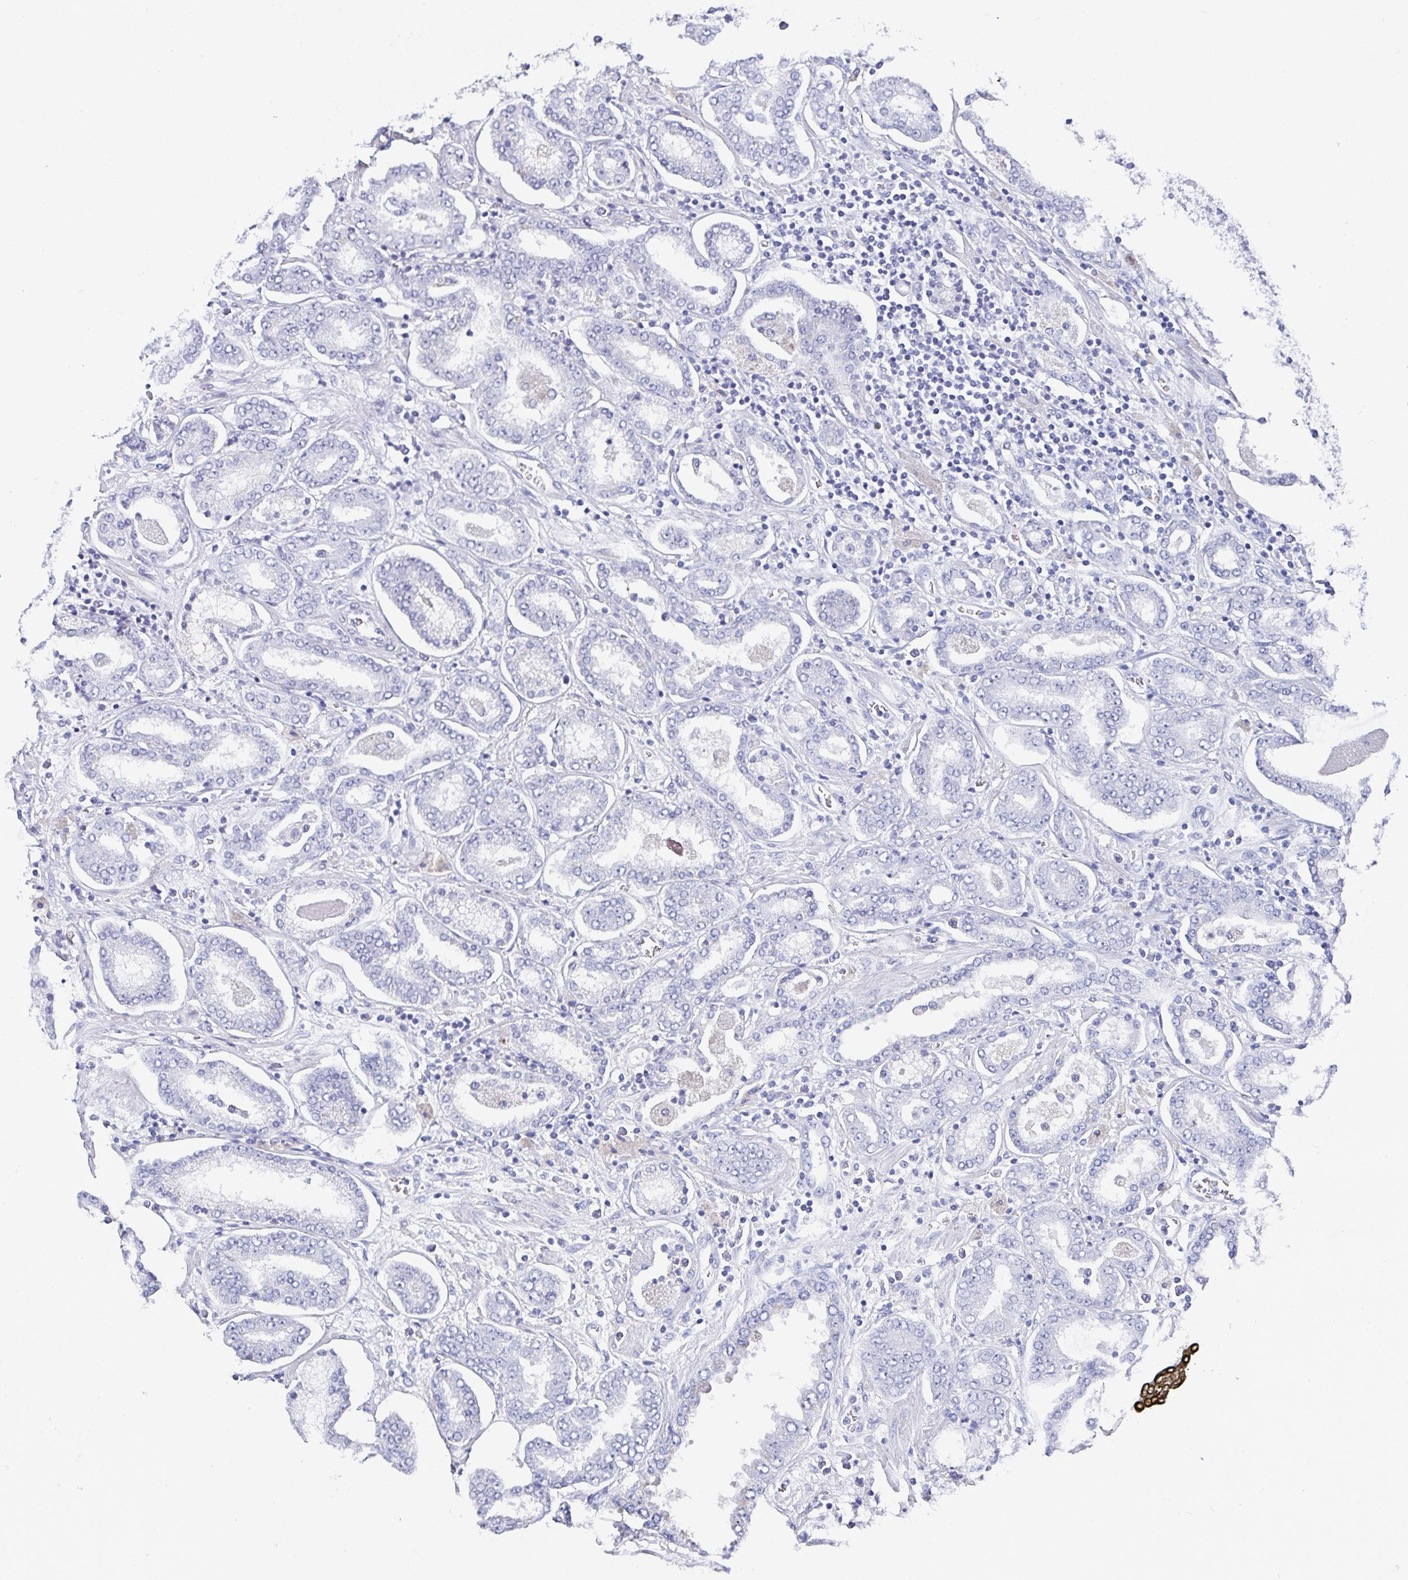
{"staining": {"intensity": "negative", "quantity": "none", "location": "none"}, "tissue": "prostate cancer", "cell_type": "Tumor cells", "image_type": "cancer", "snomed": [{"axis": "morphology", "description": "Adenocarcinoma, High grade"}, {"axis": "topography", "description": "Prostate"}], "caption": "This micrograph is of prostate adenocarcinoma (high-grade) stained with immunohistochemistry (IHC) to label a protein in brown with the nuclei are counter-stained blue. There is no positivity in tumor cells. Nuclei are stained in blue.", "gene": "TNFRSF8", "patient": {"sex": "male", "age": 72}}